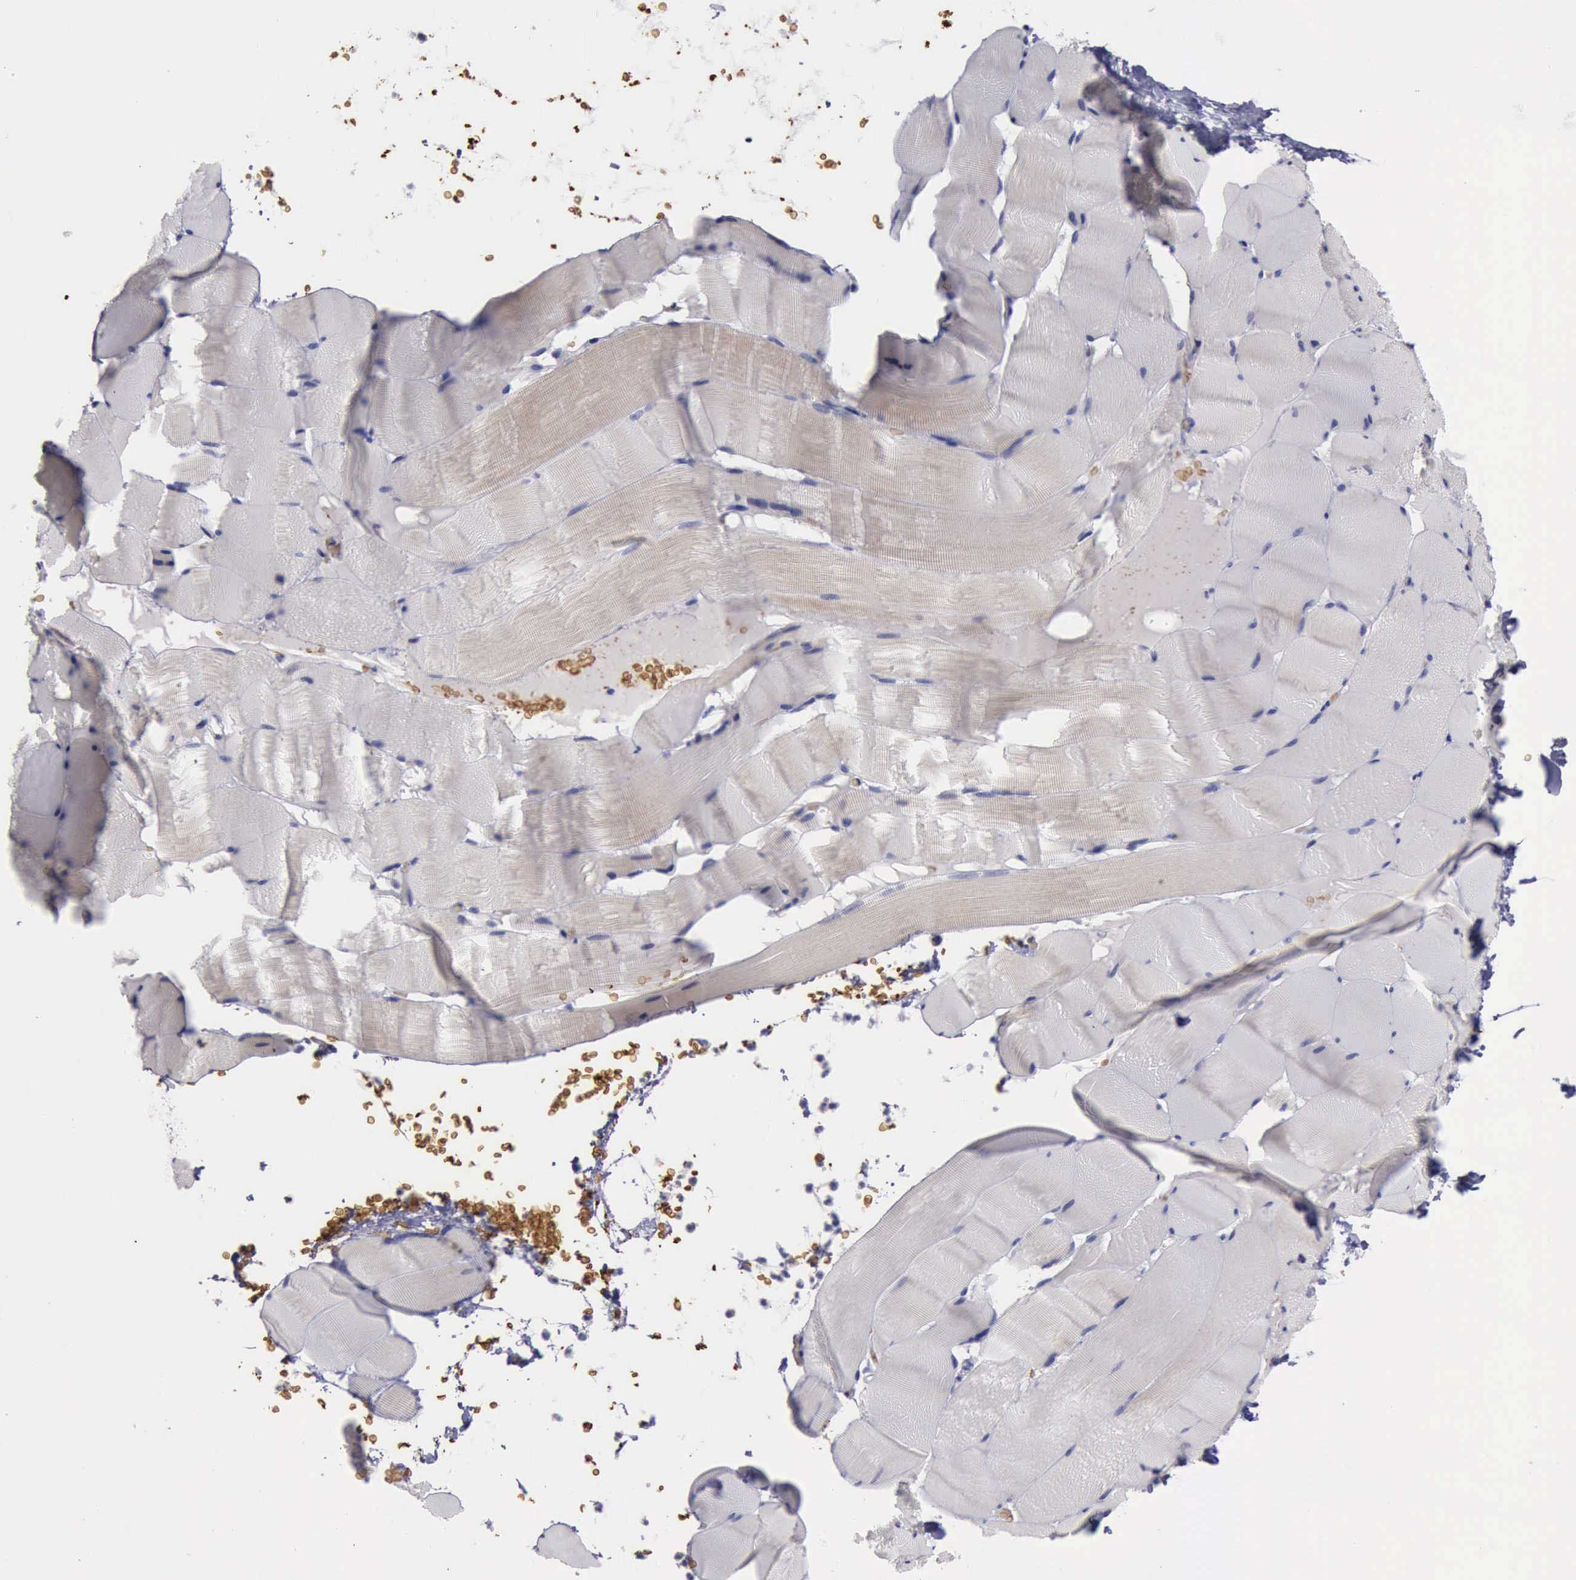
{"staining": {"intensity": "negative", "quantity": "none", "location": "none"}, "tissue": "skeletal muscle", "cell_type": "Myocytes", "image_type": "normal", "snomed": [{"axis": "morphology", "description": "Normal tissue, NOS"}, {"axis": "topography", "description": "Skeletal muscle"}], "caption": "There is no significant expression in myocytes of skeletal muscle. (Immunohistochemistry (ihc), brightfield microscopy, high magnification).", "gene": "CEP128", "patient": {"sex": "male", "age": 62}}